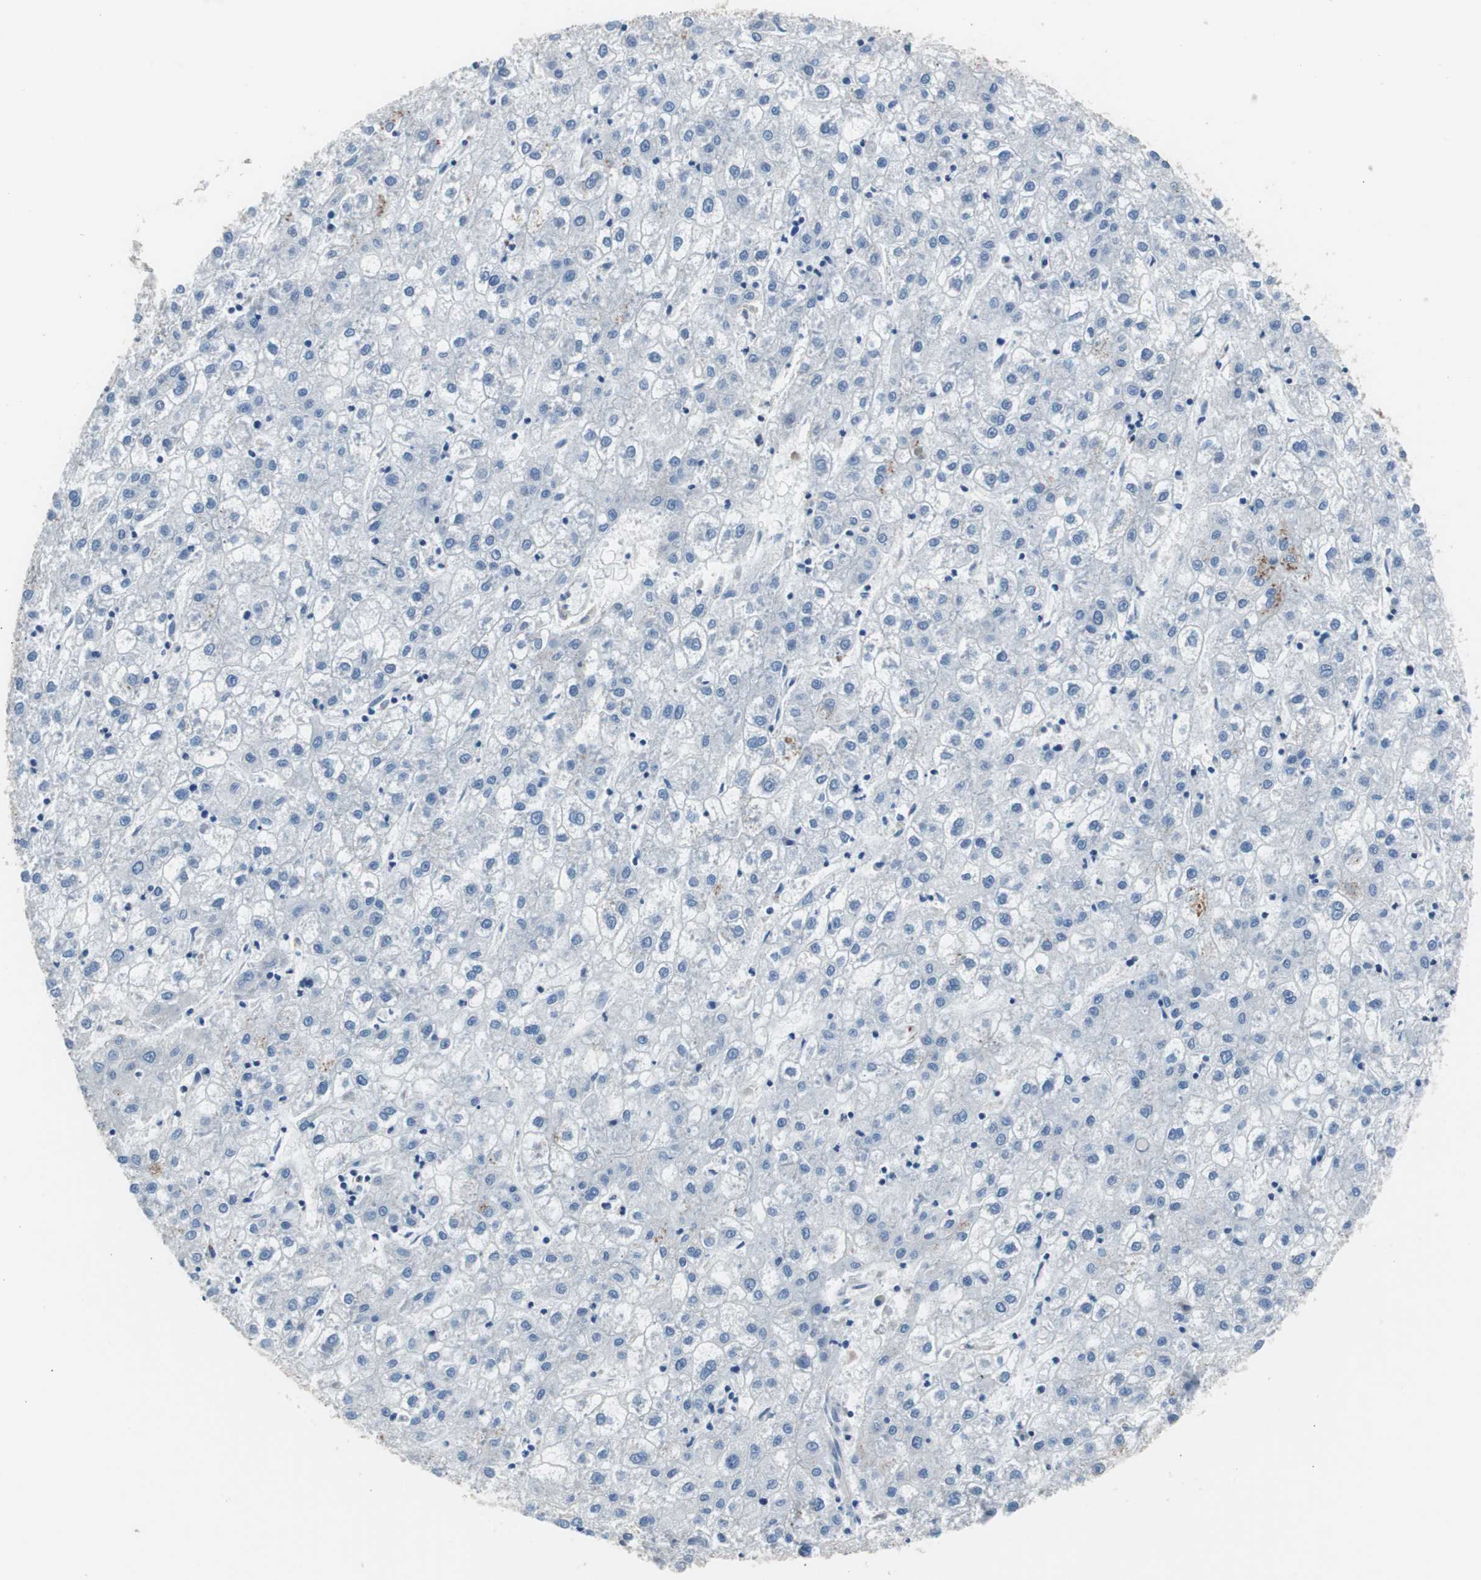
{"staining": {"intensity": "negative", "quantity": "none", "location": "none"}, "tissue": "liver cancer", "cell_type": "Tumor cells", "image_type": "cancer", "snomed": [{"axis": "morphology", "description": "Carcinoma, Hepatocellular, NOS"}, {"axis": "topography", "description": "Liver"}], "caption": "The immunohistochemistry image has no significant positivity in tumor cells of liver hepatocellular carcinoma tissue.", "gene": "FCGR2B", "patient": {"sex": "male", "age": 72}}